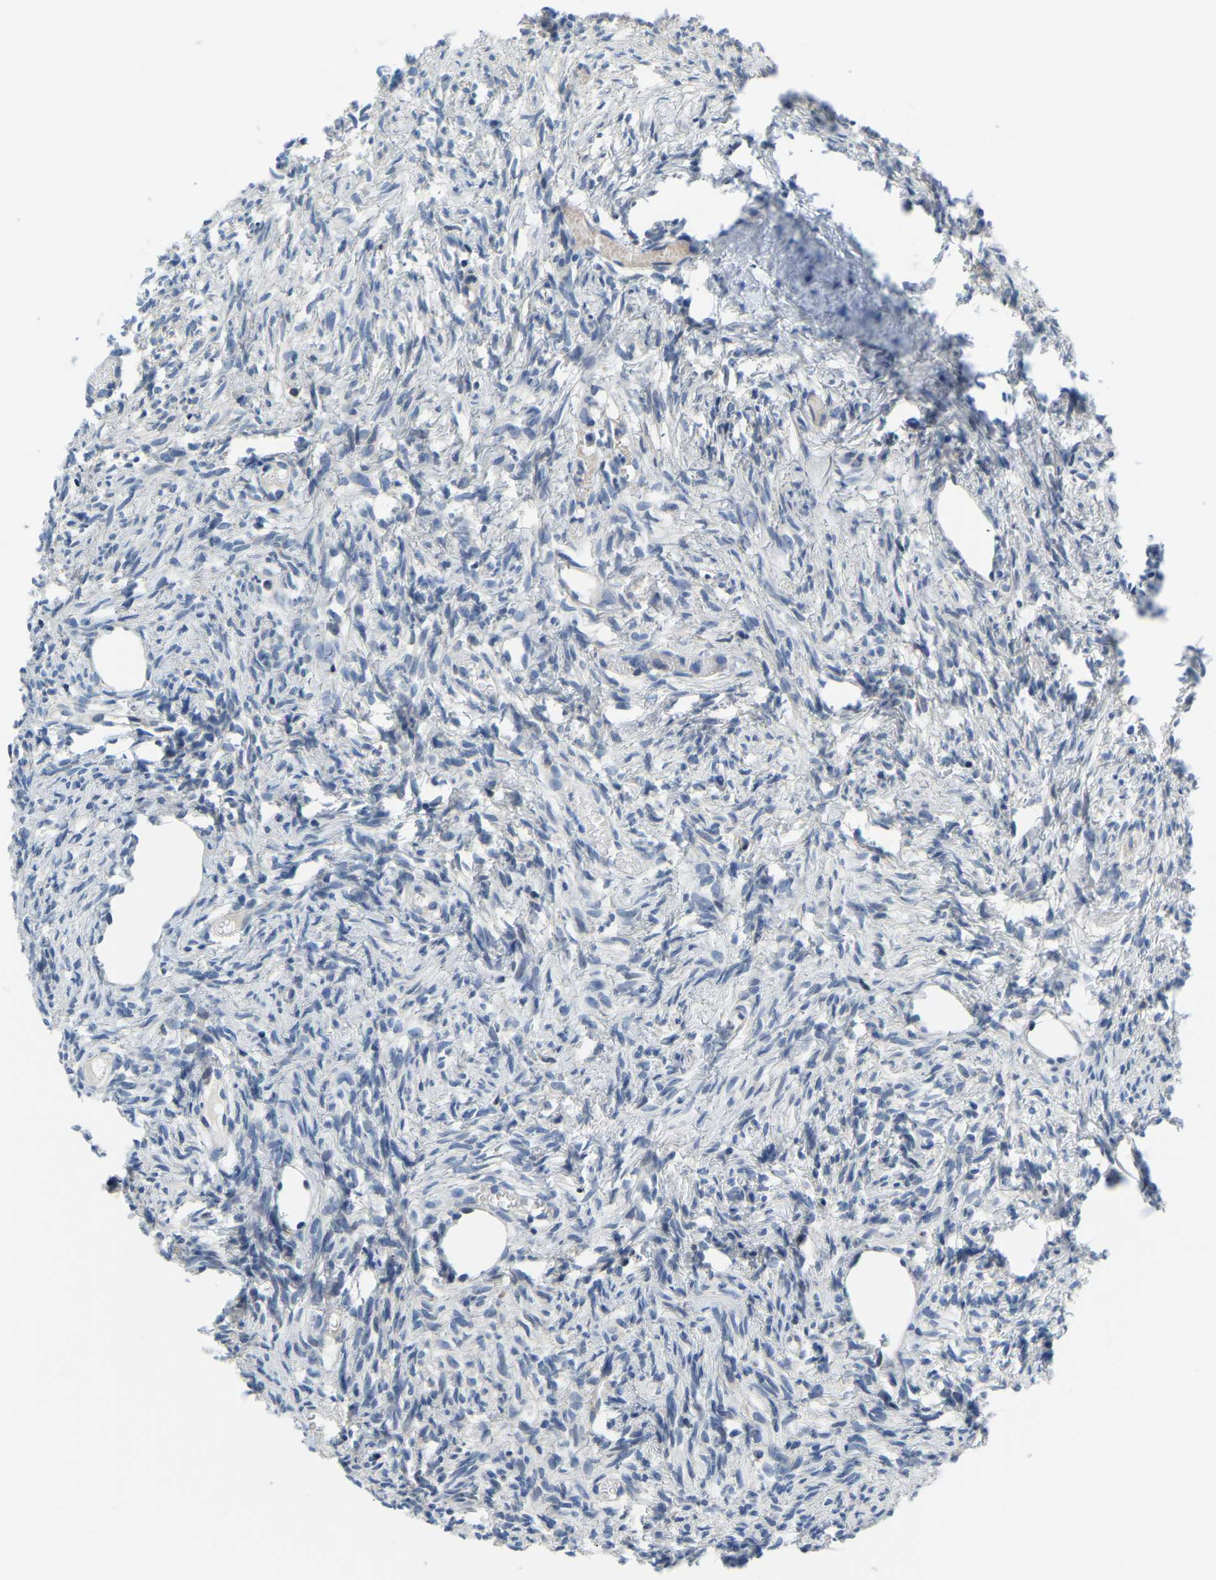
{"staining": {"intensity": "moderate", "quantity": ">75%", "location": "cytoplasmic/membranous"}, "tissue": "ovary", "cell_type": "Follicle cells", "image_type": "normal", "snomed": [{"axis": "morphology", "description": "Normal tissue, NOS"}, {"axis": "topography", "description": "Ovary"}], "caption": "Moderate cytoplasmic/membranous expression is appreciated in approximately >75% of follicle cells in benign ovary. (DAB IHC with brightfield microscopy, high magnification).", "gene": "LIAS", "patient": {"sex": "female", "age": 33}}